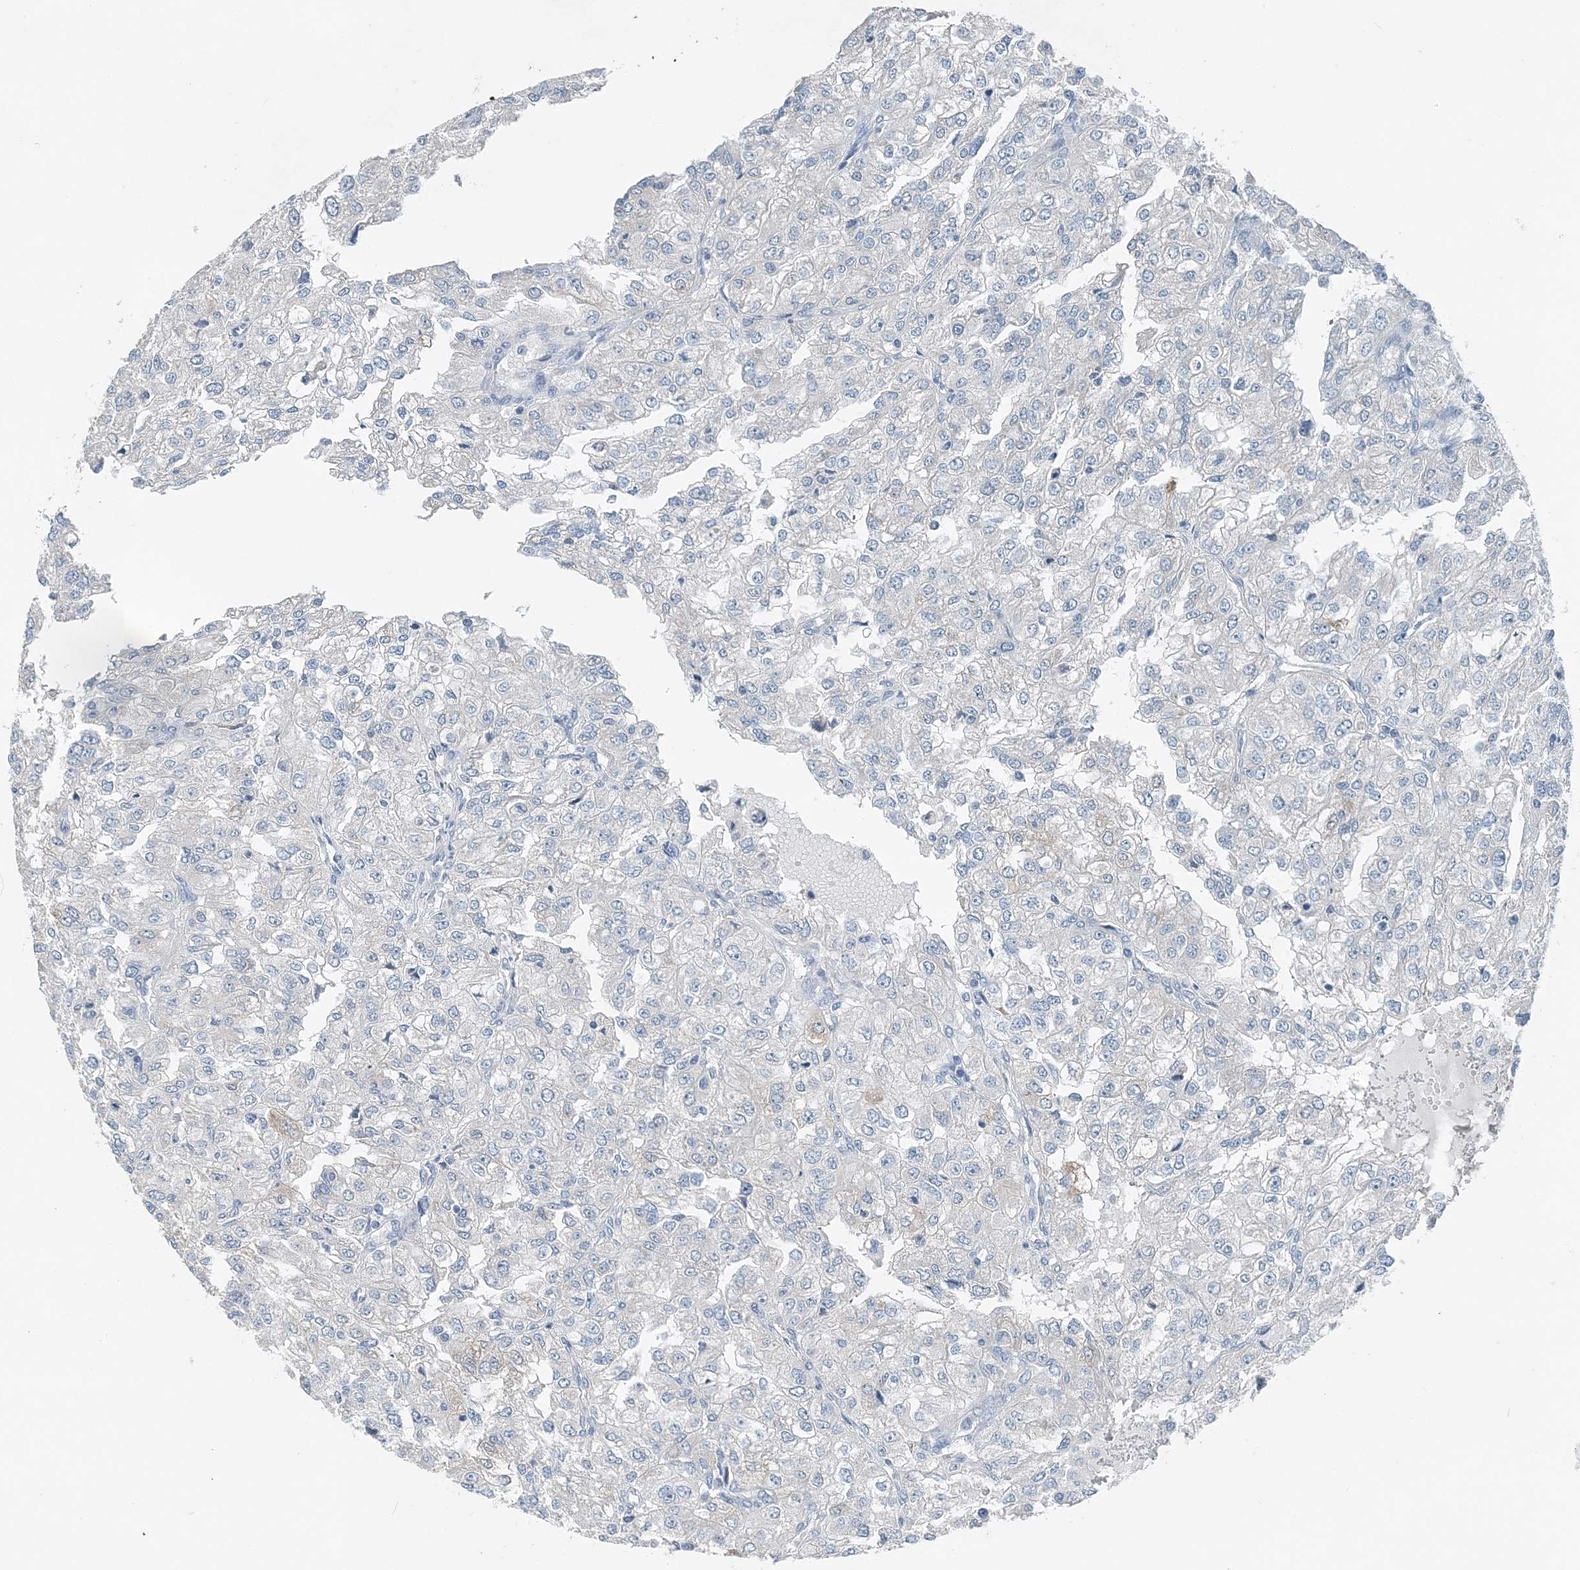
{"staining": {"intensity": "negative", "quantity": "none", "location": "none"}, "tissue": "renal cancer", "cell_type": "Tumor cells", "image_type": "cancer", "snomed": [{"axis": "morphology", "description": "Adenocarcinoma, NOS"}, {"axis": "topography", "description": "Kidney"}], "caption": "Tumor cells are negative for brown protein staining in renal cancer (adenocarcinoma). (Brightfield microscopy of DAB IHC at high magnification).", "gene": "EEF1A2", "patient": {"sex": "female", "age": 54}}